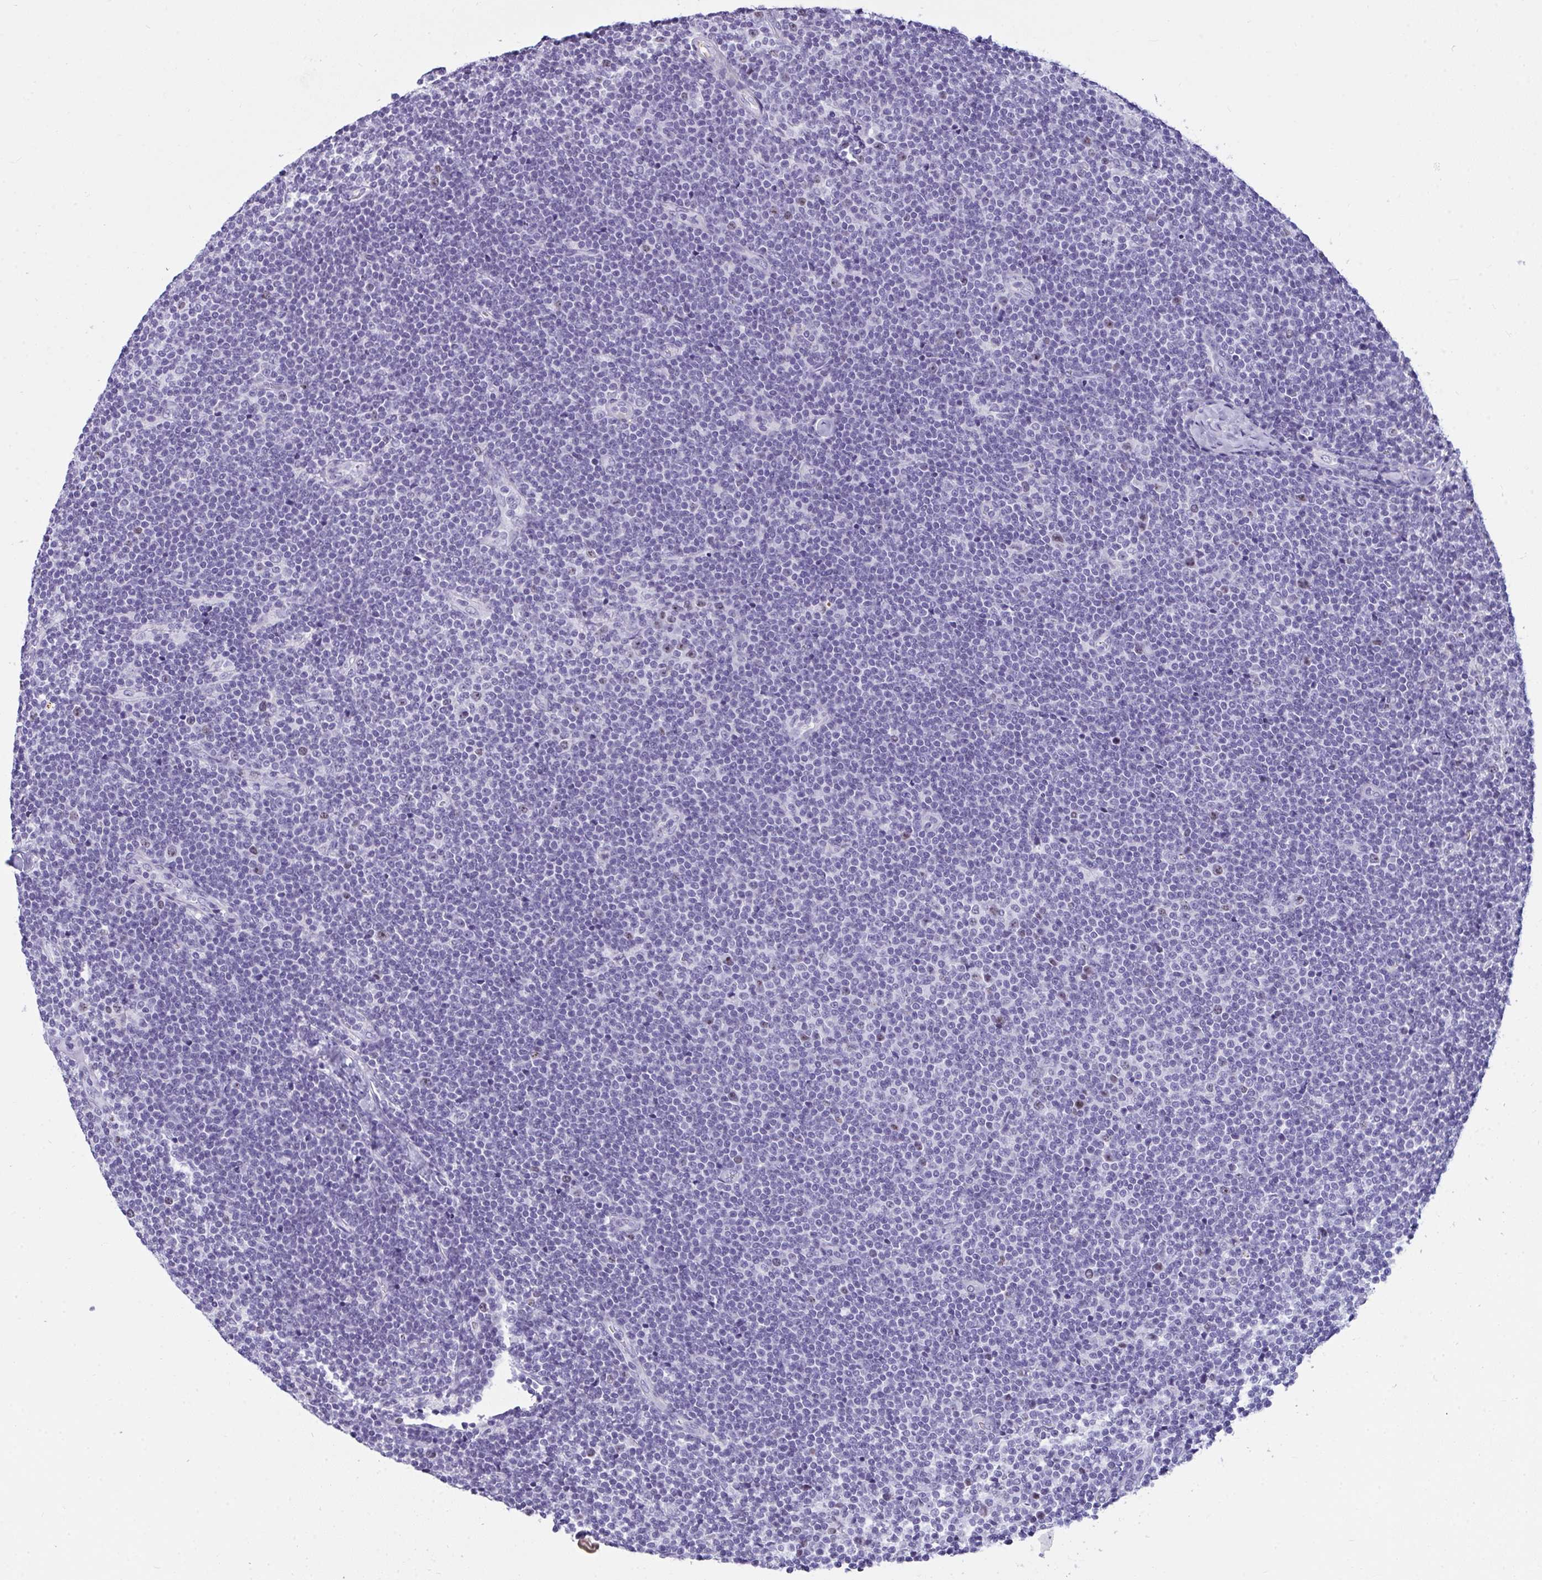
{"staining": {"intensity": "negative", "quantity": "none", "location": "none"}, "tissue": "lymphoma", "cell_type": "Tumor cells", "image_type": "cancer", "snomed": [{"axis": "morphology", "description": "Malignant lymphoma, non-Hodgkin's type, Low grade"}, {"axis": "topography", "description": "Lymph node"}], "caption": "Tumor cells show no significant protein expression in malignant lymphoma, non-Hodgkin's type (low-grade). The staining is performed using DAB (3,3'-diaminobenzidine) brown chromogen with nuclei counter-stained in using hematoxylin.", "gene": "SUZ12", "patient": {"sex": "male", "age": 48}}